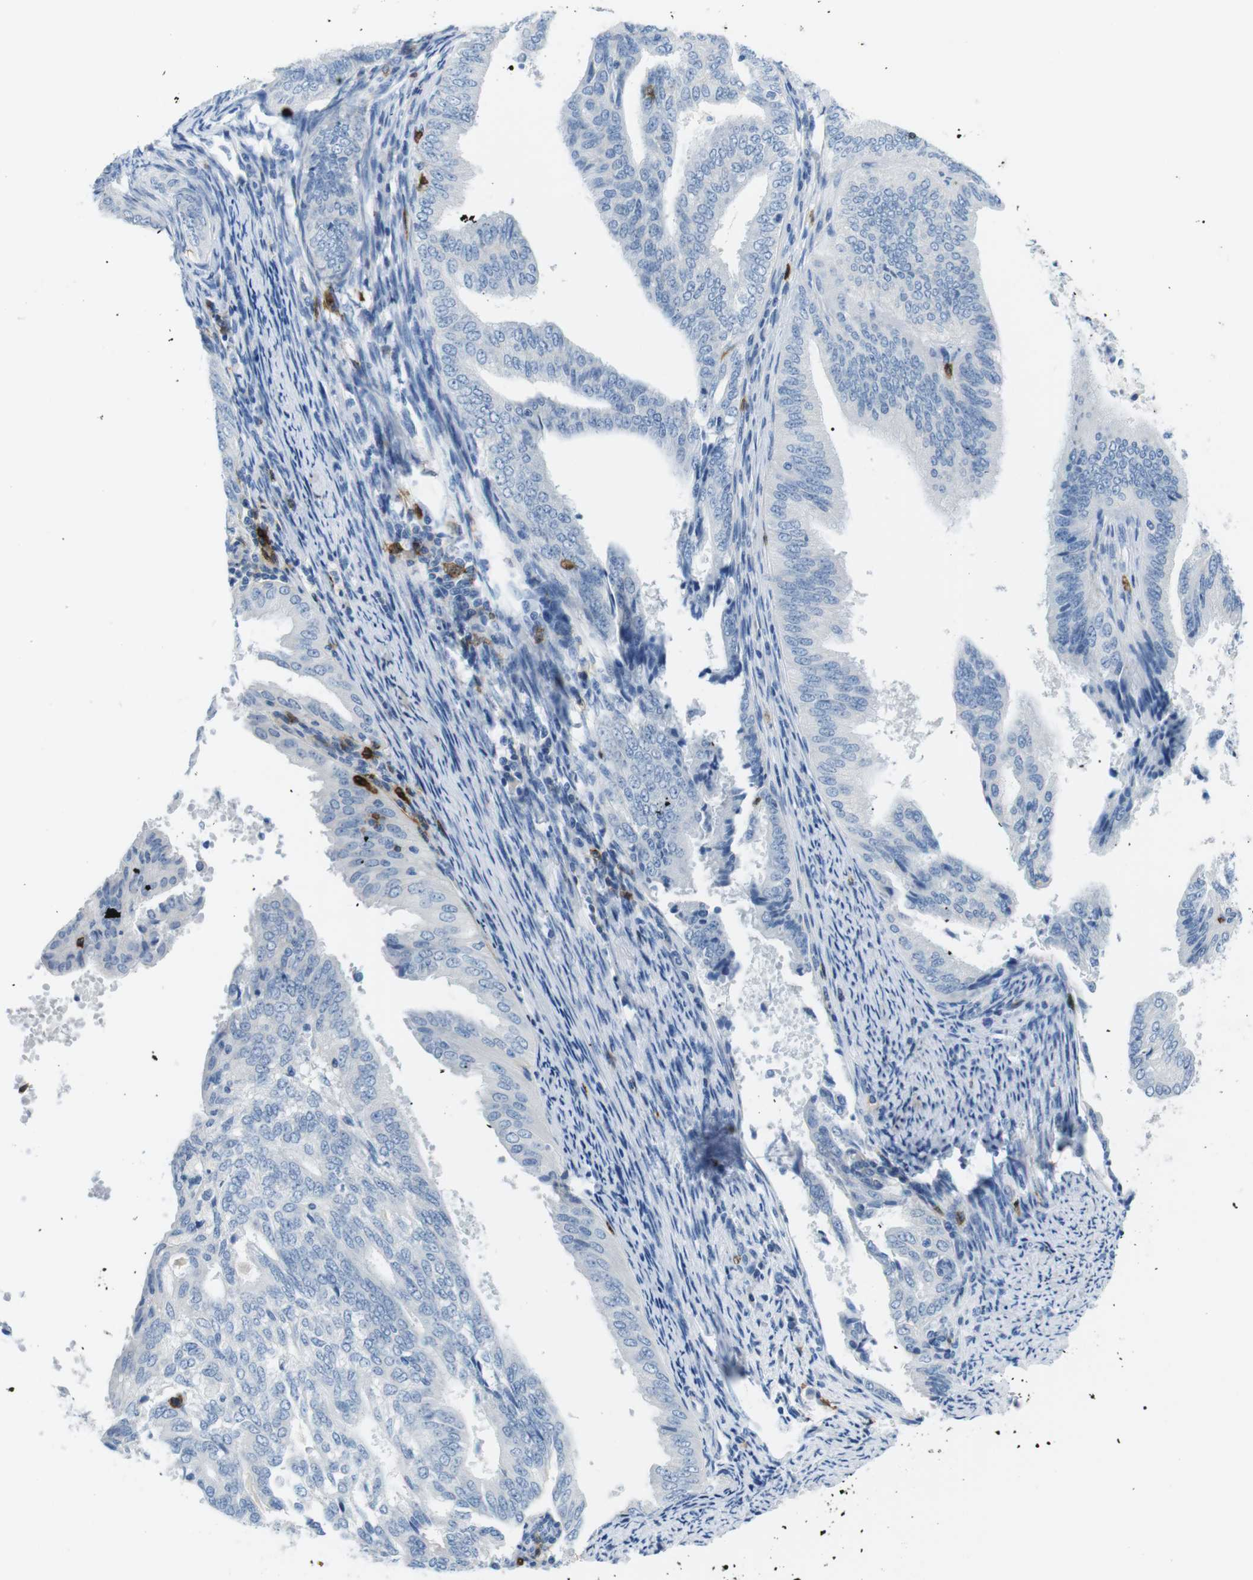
{"staining": {"intensity": "negative", "quantity": "none", "location": "none"}, "tissue": "endometrial cancer", "cell_type": "Tumor cells", "image_type": "cancer", "snomed": [{"axis": "morphology", "description": "Adenocarcinoma, NOS"}, {"axis": "topography", "description": "Endometrium"}], "caption": "Histopathology image shows no protein expression in tumor cells of endometrial adenocarcinoma tissue.", "gene": "TNFRSF4", "patient": {"sex": "female", "age": 58}}